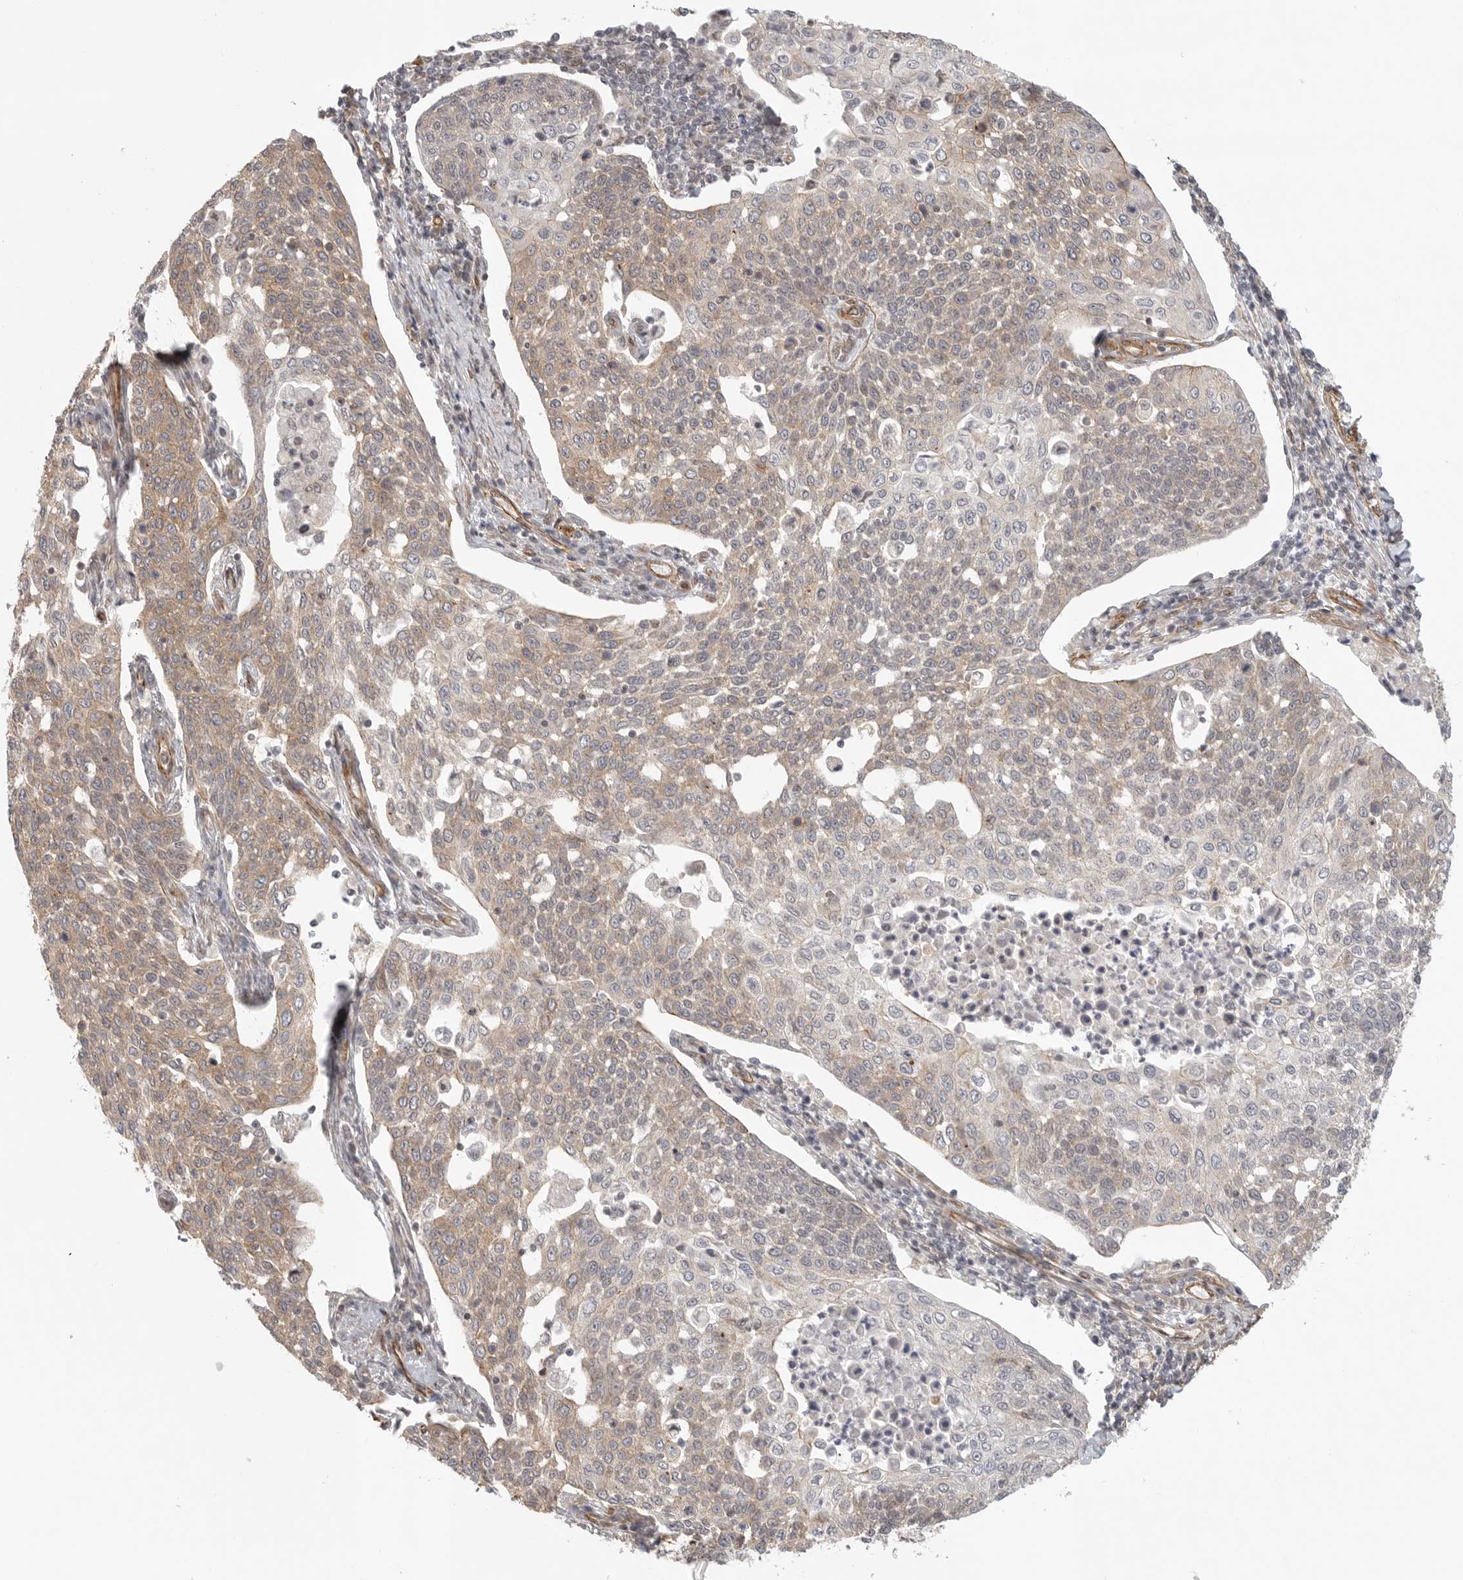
{"staining": {"intensity": "weak", "quantity": ">75%", "location": "cytoplasmic/membranous"}, "tissue": "cervical cancer", "cell_type": "Tumor cells", "image_type": "cancer", "snomed": [{"axis": "morphology", "description": "Squamous cell carcinoma, NOS"}, {"axis": "topography", "description": "Cervix"}], "caption": "Immunohistochemical staining of cervical cancer (squamous cell carcinoma) exhibits low levels of weak cytoplasmic/membranous protein expression in approximately >75% of tumor cells.", "gene": "ATOH7", "patient": {"sex": "female", "age": 34}}